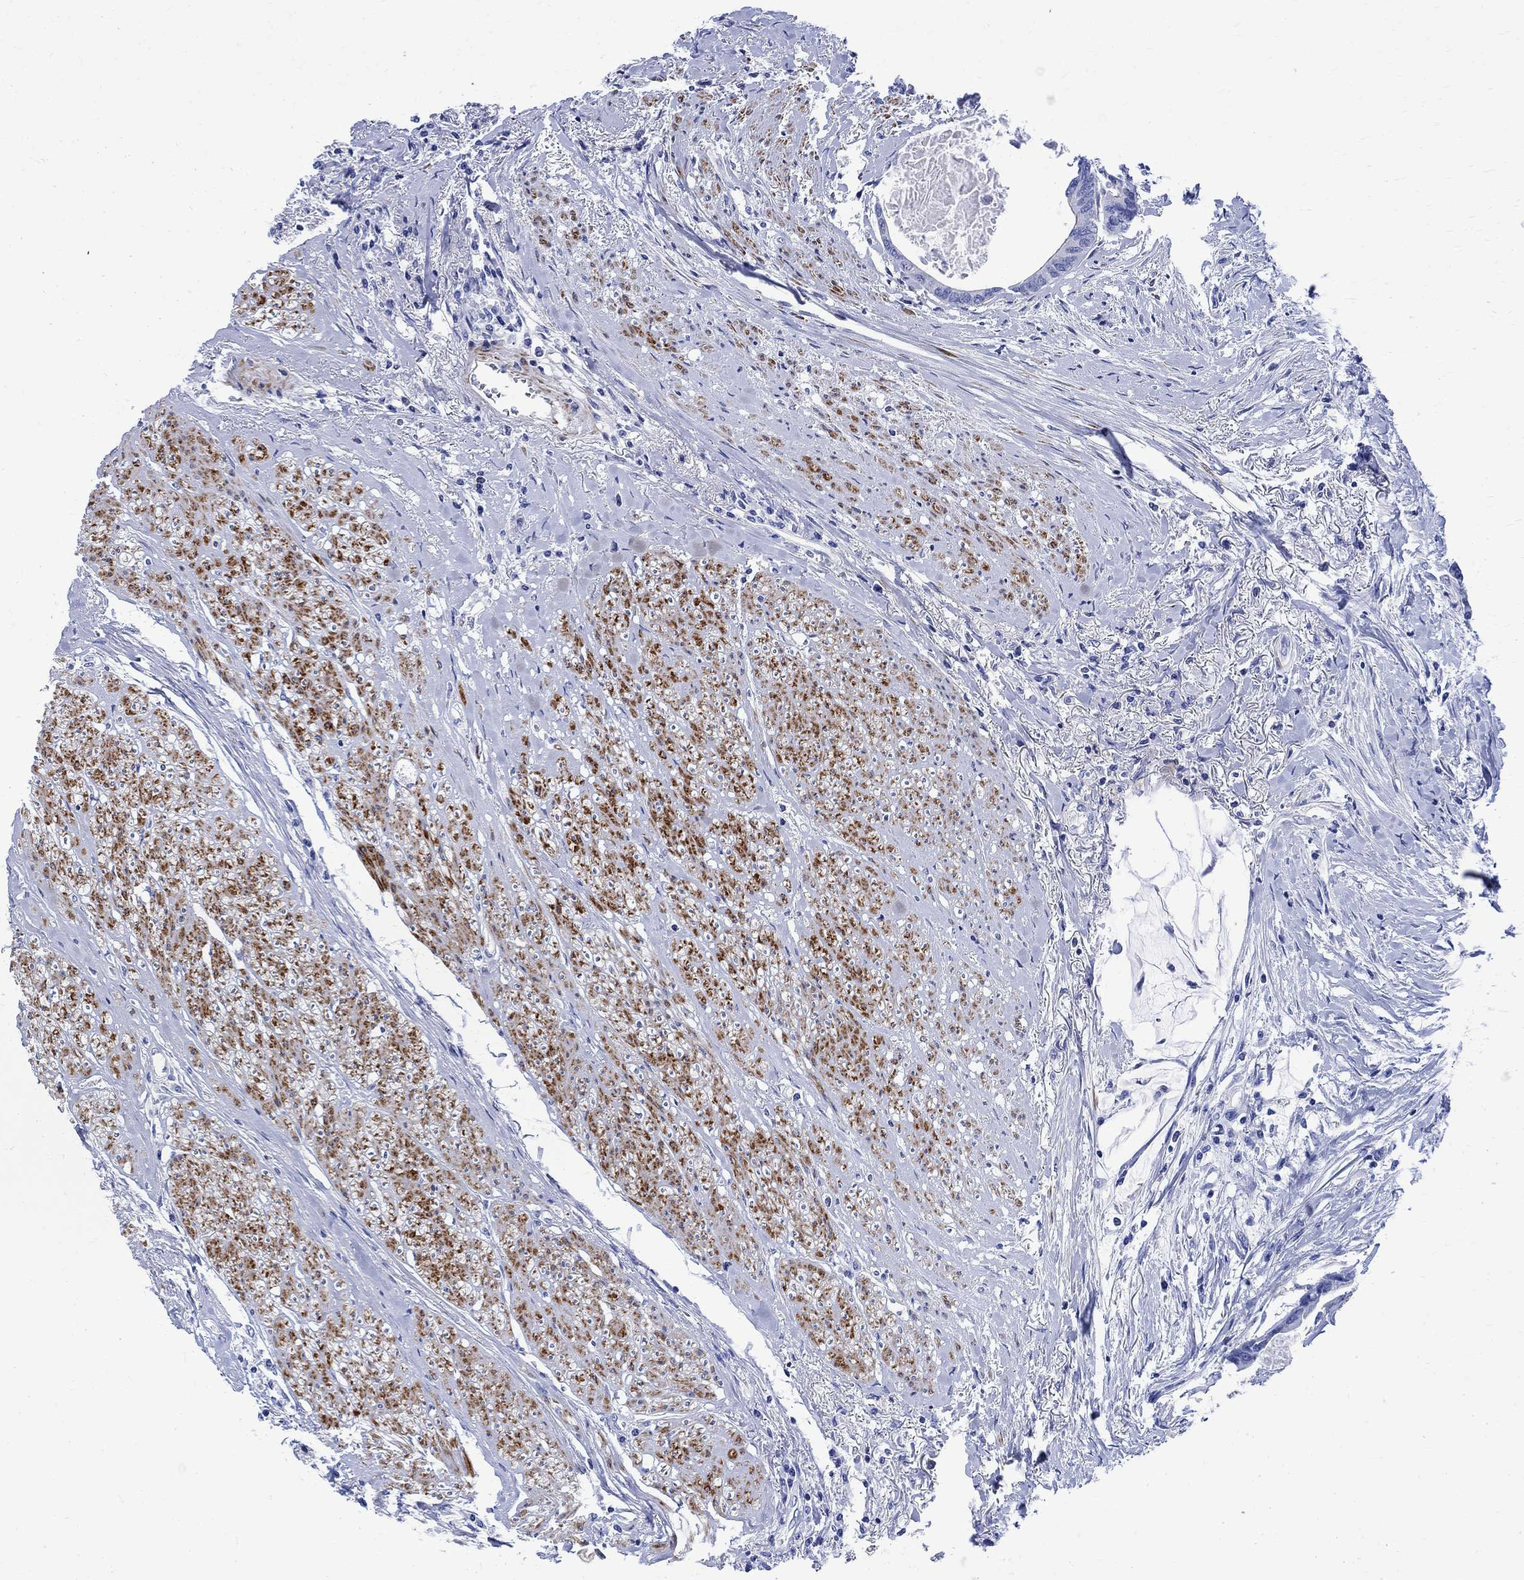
{"staining": {"intensity": "negative", "quantity": "none", "location": "none"}, "tissue": "colorectal cancer", "cell_type": "Tumor cells", "image_type": "cancer", "snomed": [{"axis": "morphology", "description": "Adenocarcinoma, NOS"}, {"axis": "topography", "description": "Rectum"}], "caption": "Immunohistochemical staining of human colorectal cancer displays no significant expression in tumor cells.", "gene": "PARVB", "patient": {"sex": "male", "age": 59}}